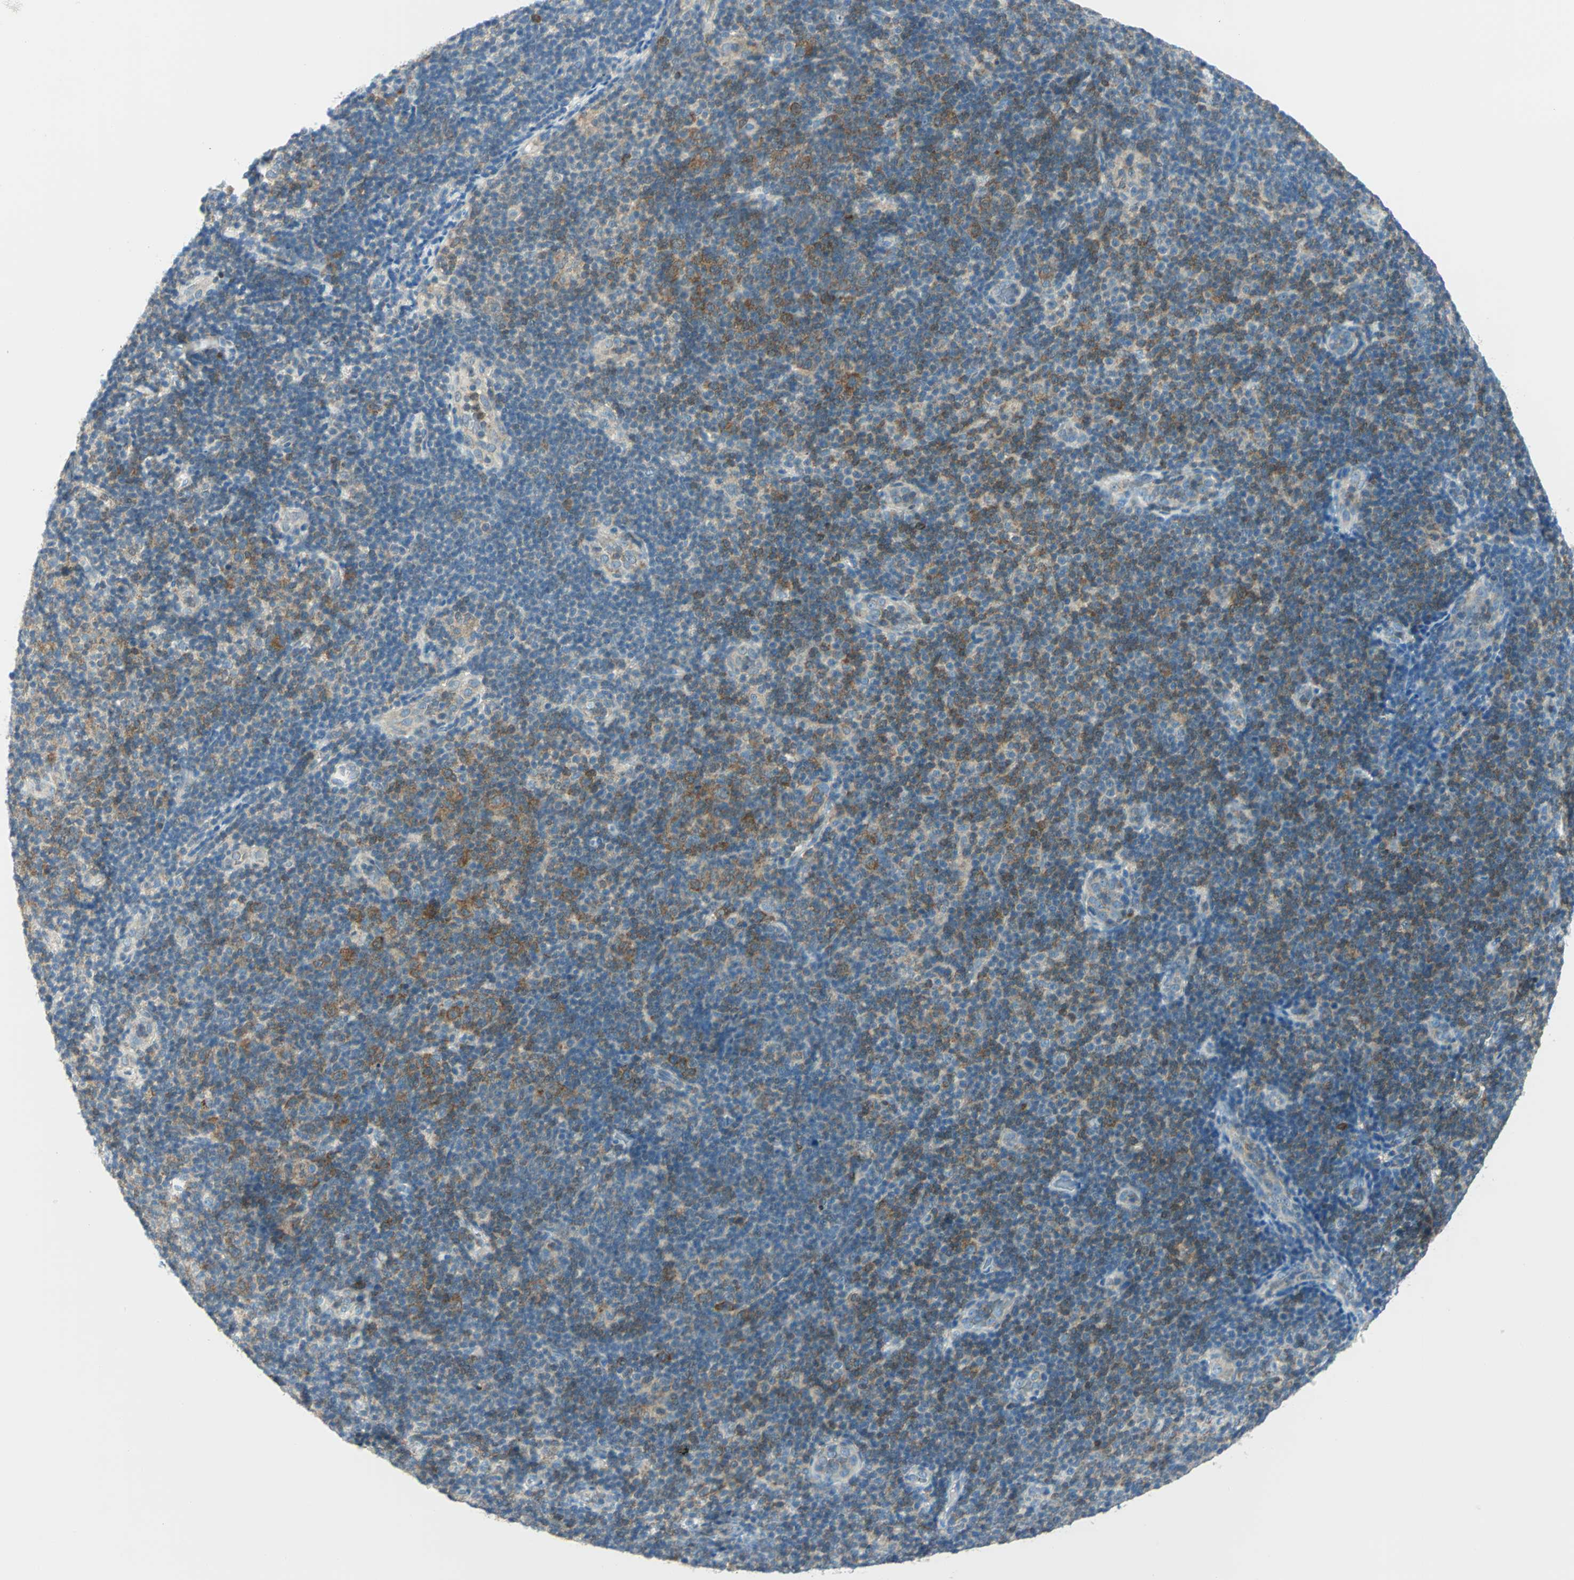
{"staining": {"intensity": "moderate", "quantity": "<25%", "location": "cytoplasmic/membranous"}, "tissue": "lymphoma", "cell_type": "Tumor cells", "image_type": "cancer", "snomed": [{"axis": "morphology", "description": "Malignant lymphoma, non-Hodgkin's type, Low grade"}, {"axis": "topography", "description": "Lymph node"}], "caption": "Immunohistochemistry (DAB (3,3'-diaminobenzidine)) staining of low-grade malignant lymphoma, non-Hodgkin's type shows moderate cytoplasmic/membranous protein positivity in about <25% of tumor cells.", "gene": "ALDOA", "patient": {"sex": "male", "age": 83}}